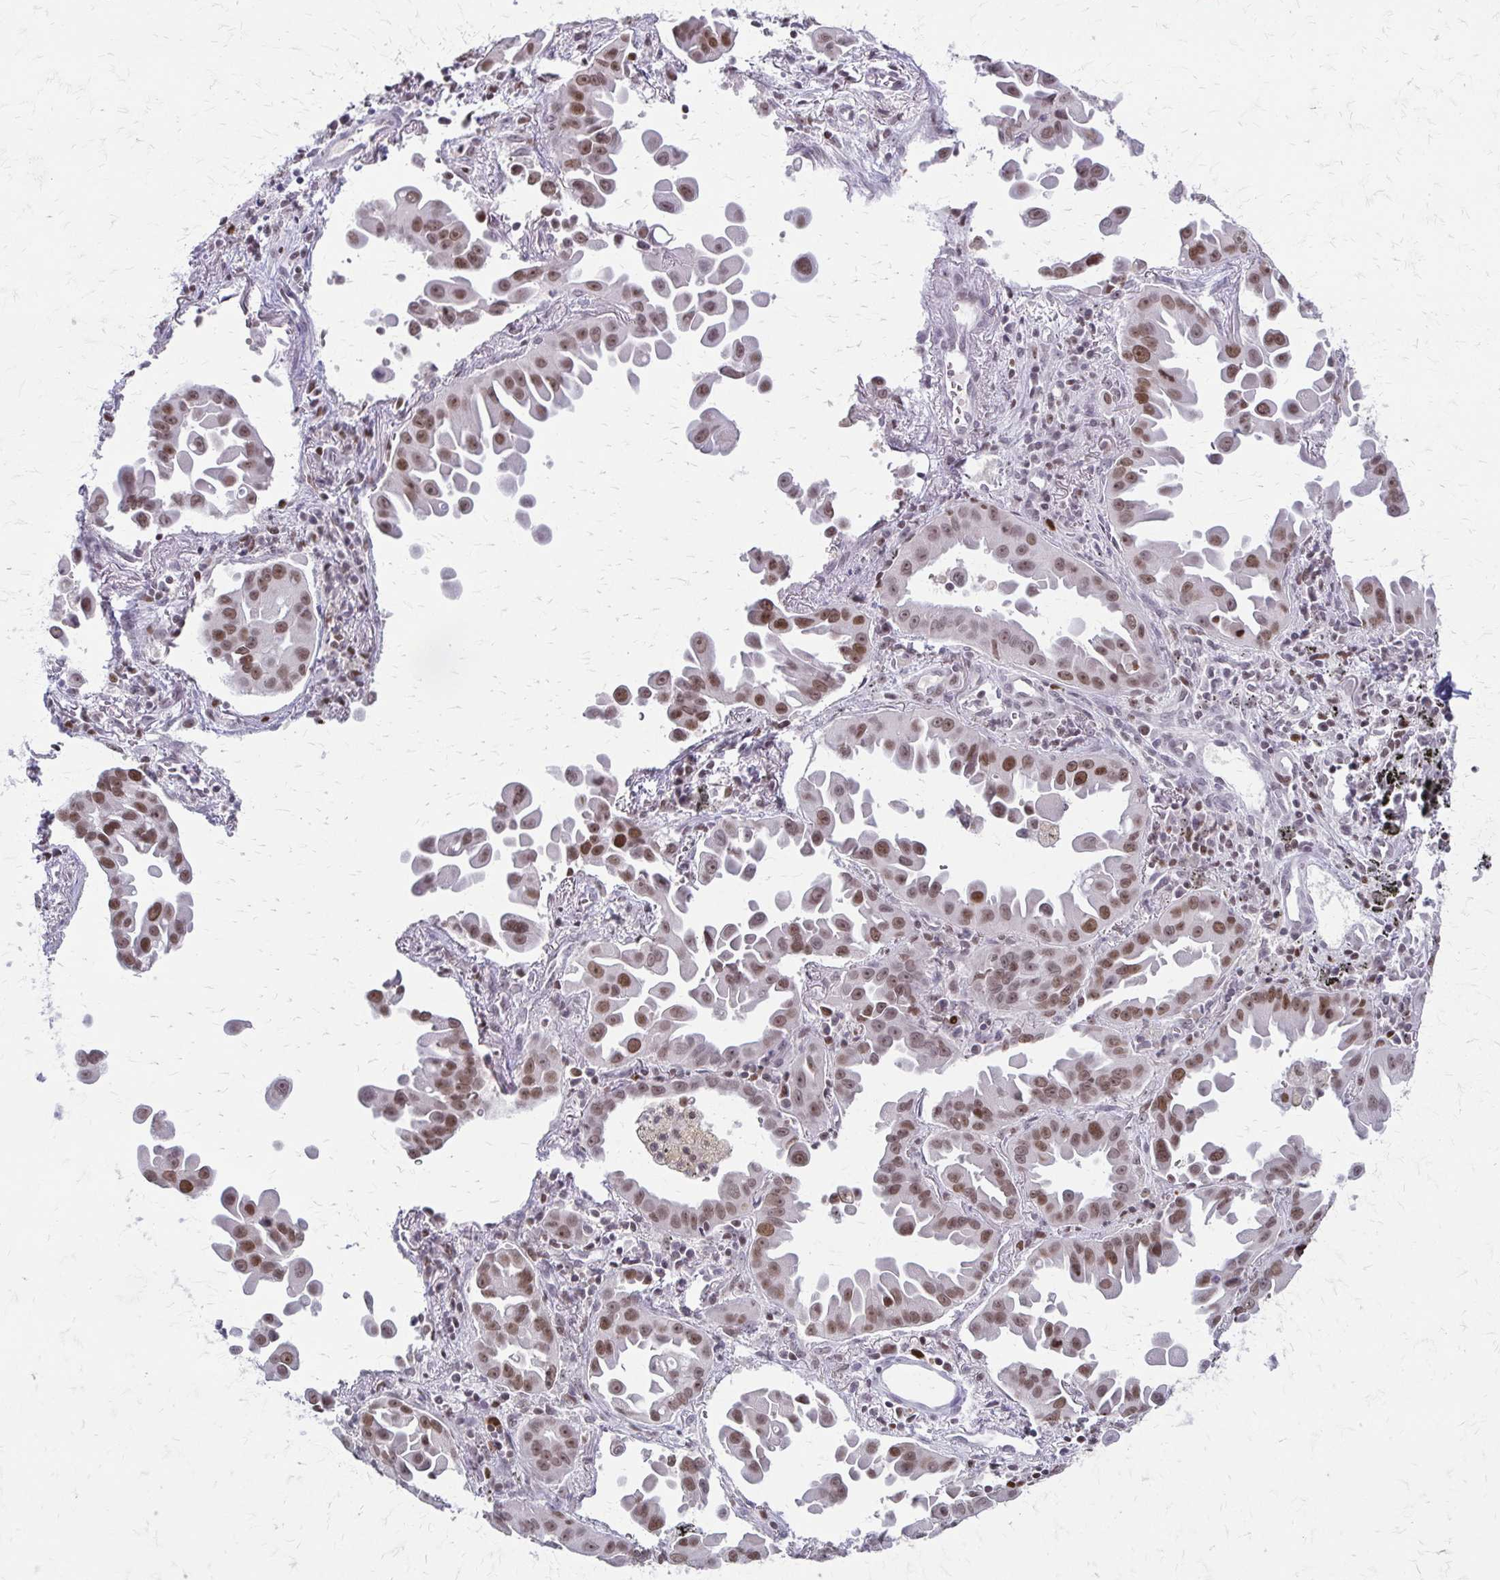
{"staining": {"intensity": "moderate", "quantity": ">75%", "location": "nuclear"}, "tissue": "lung cancer", "cell_type": "Tumor cells", "image_type": "cancer", "snomed": [{"axis": "morphology", "description": "Adenocarcinoma, NOS"}, {"axis": "topography", "description": "Lung"}], "caption": "This is a photomicrograph of IHC staining of adenocarcinoma (lung), which shows moderate positivity in the nuclear of tumor cells.", "gene": "EED", "patient": {"sex": "male", "age": 68}}